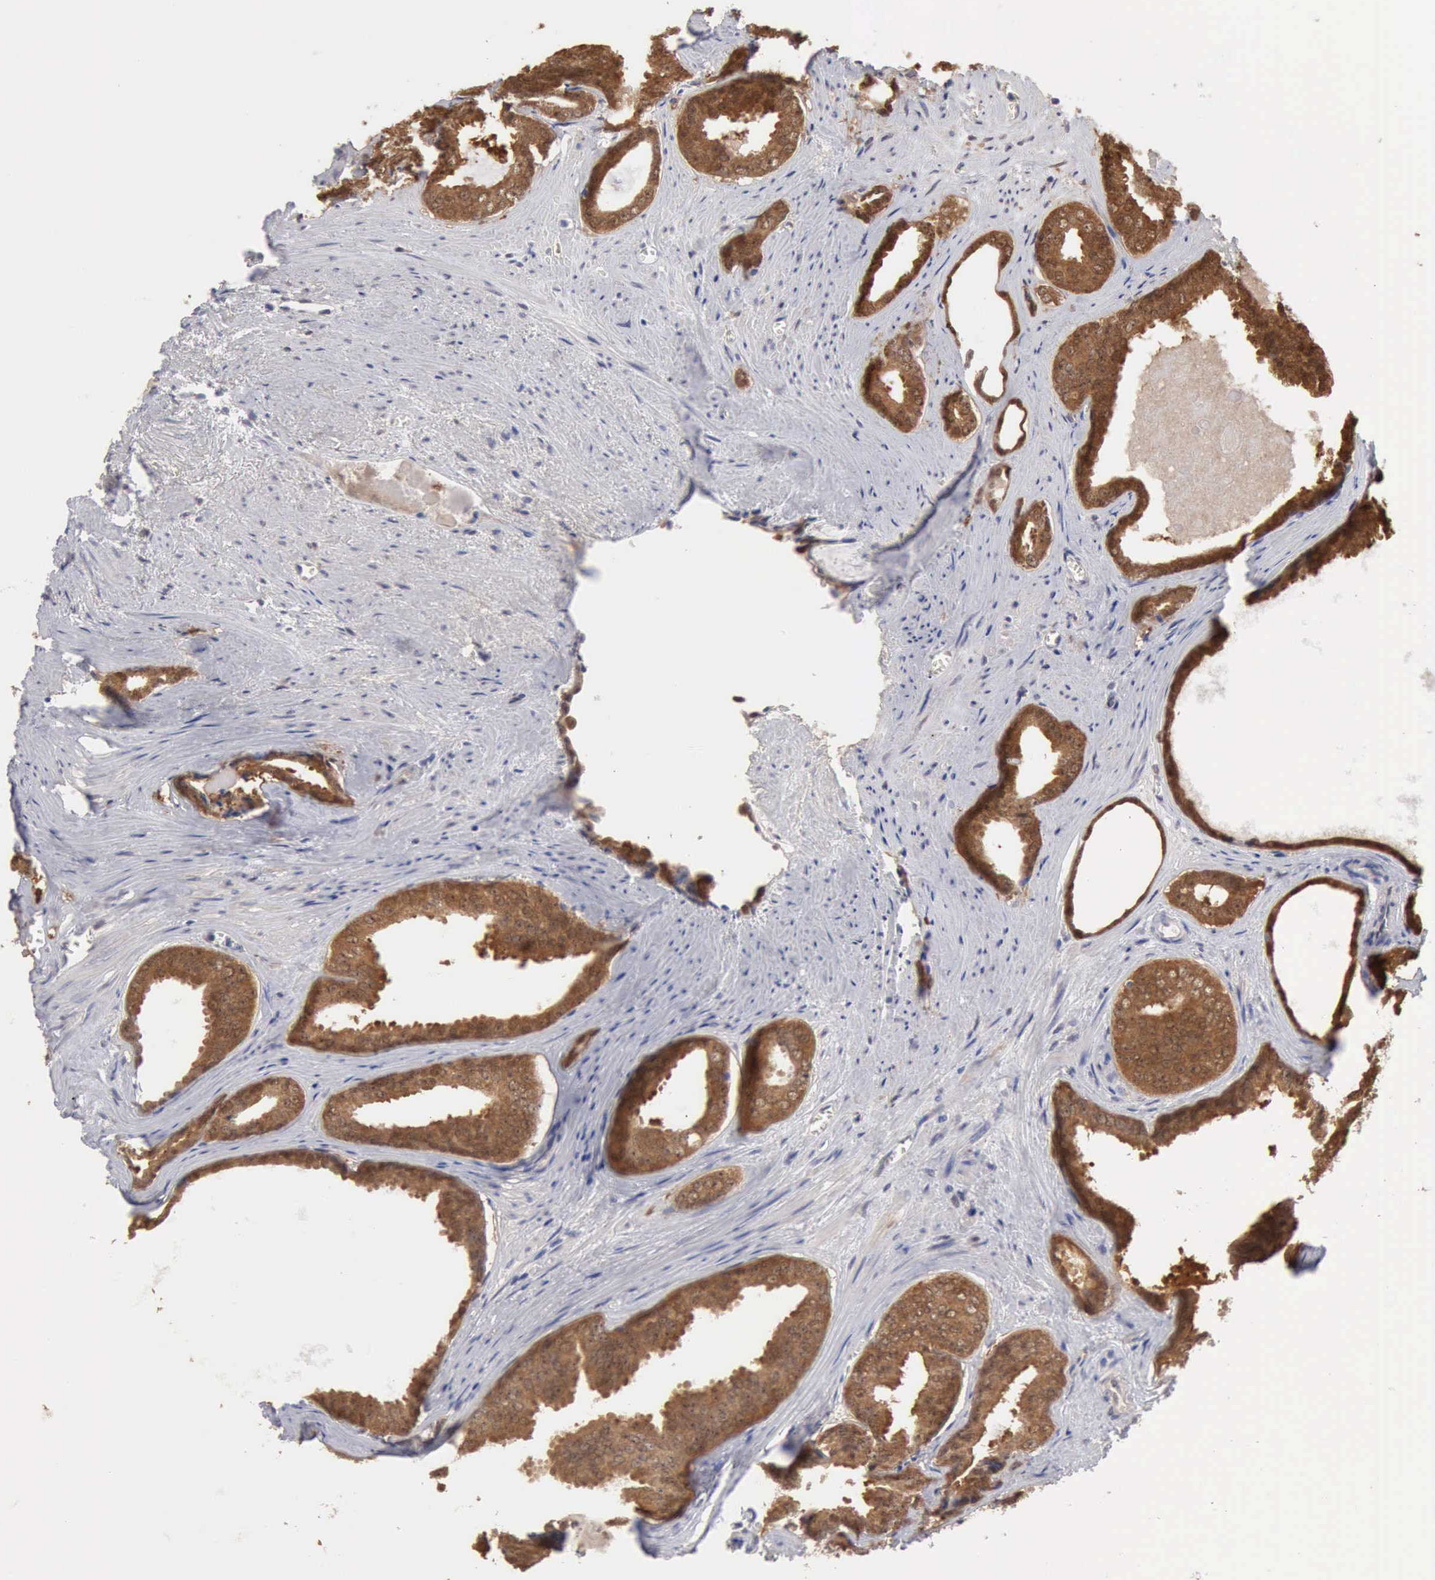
{"staining": {"intensity": "moderate", "quantity": ">75%", "location": "cytoplasmic/membranous,nuclear"}, "tissue": "prostate cancer", "cell_type": "Tumor cells", "image_type": "cancer", "snomed": [{"axis": "morphology", "description": "Adenocarcinoma, Medium grade"}, {"axis": "topography", "description": "Prostate"}], "caption": "Moderate cytoplasmic/membranous and nuclear expression for a protein is appreciated in approximately >75% of tumor cells of prostate cancer (medium-grade adenocarcinoma) using IHC.", "gene": "PTGR2", "patient": {"sex": "male", "age": 79}}